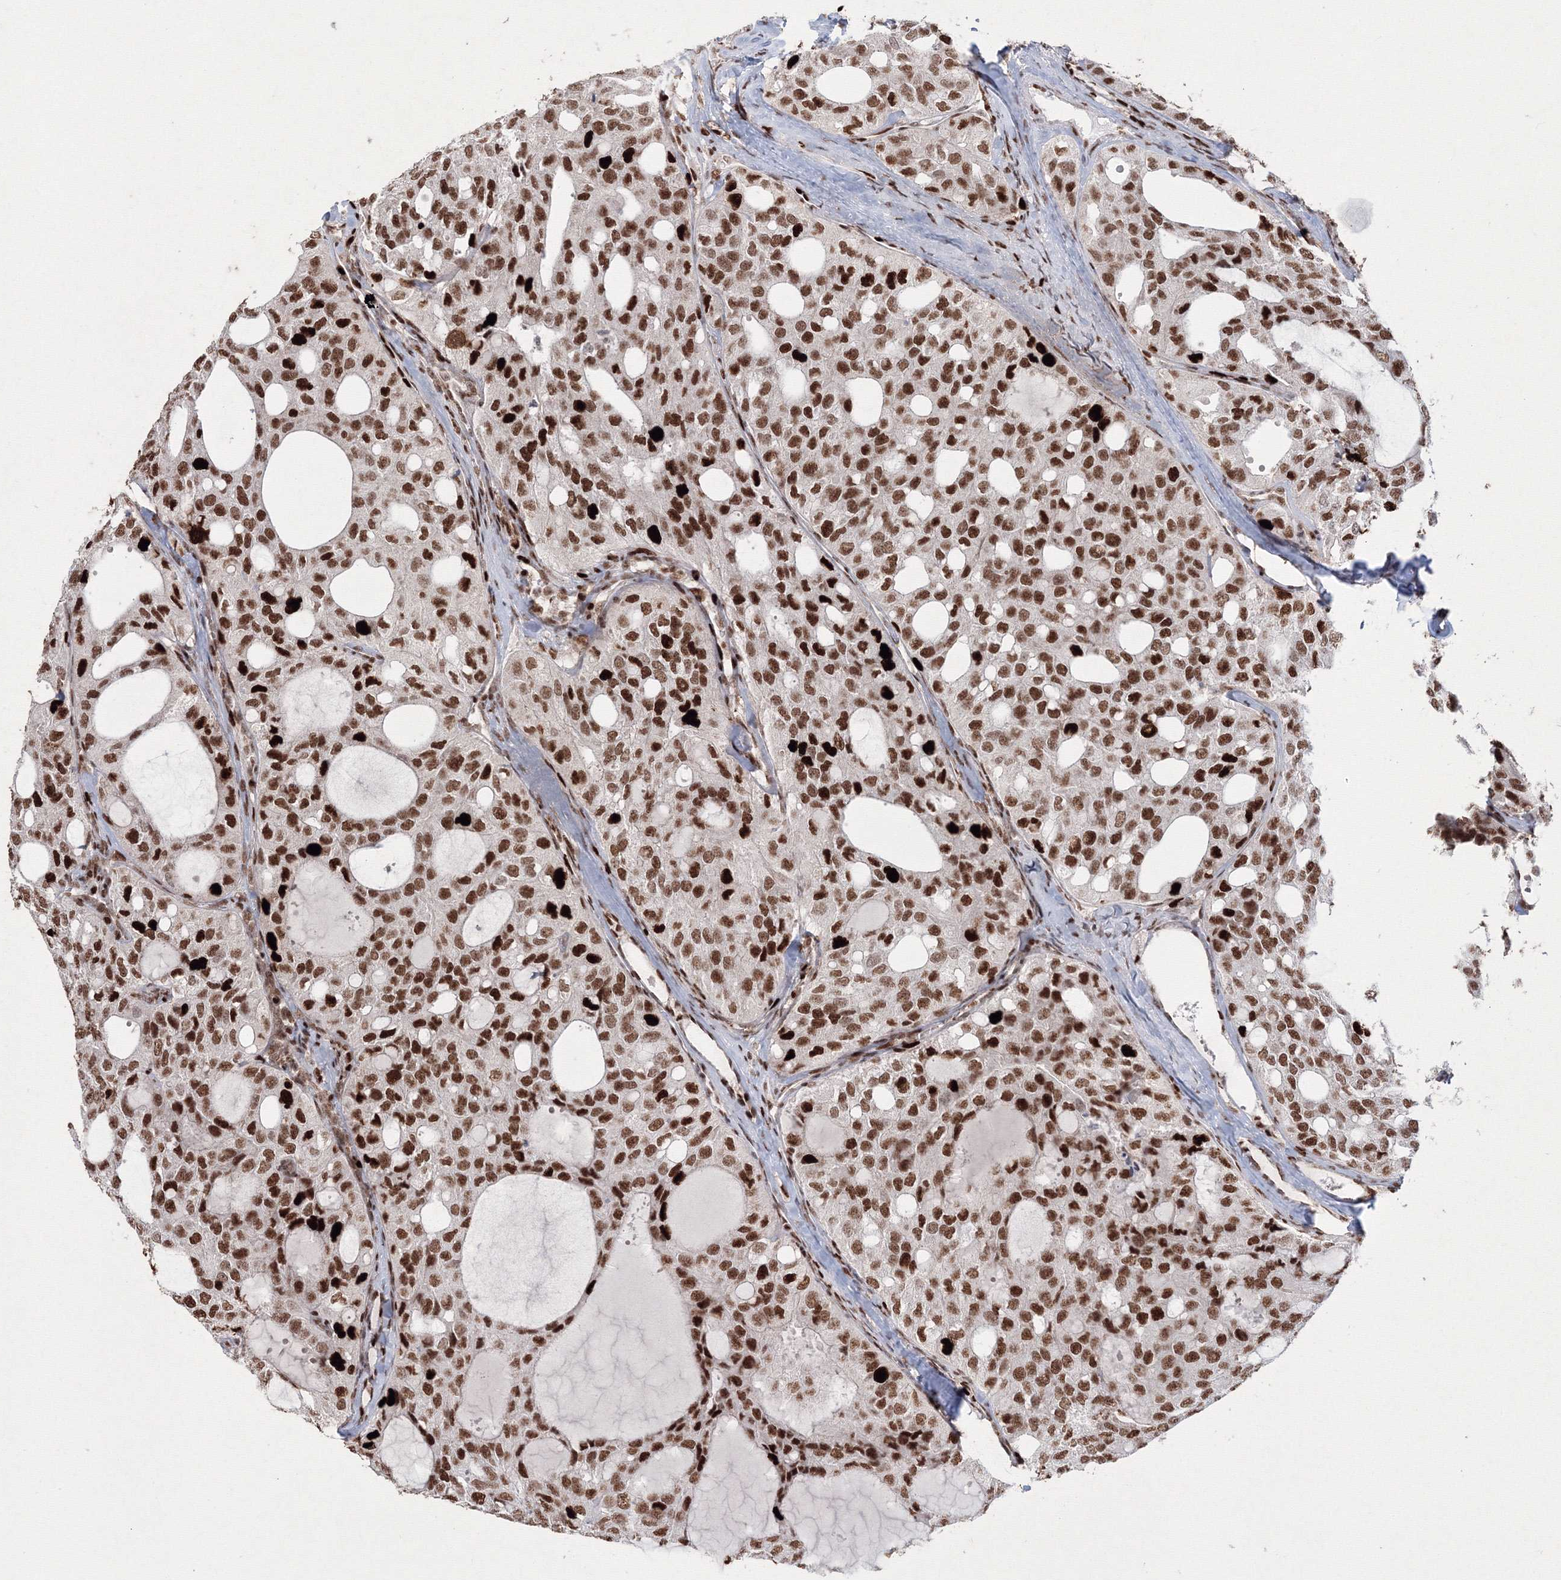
{"staining": {"intensity": "strong", "quantity": ">75%", "location": "nuclear"}, "tissue": "thyroid cancer", "cell_type": "Tumor cells", "image_type": "cancer", "snomed": [{"axis": "morphology", "description": "Follicular adenoma carcinoma, NOS"}, {"axis": "topography", "description": "Thyroid gland"}], "caption": "Tumor cells show strong nuclear expression in approximately >75% of cells in thyroid follicular adenoma carcinoma.", "gene": "LIG1", "patient": {"sex": "male", "age": 75}}